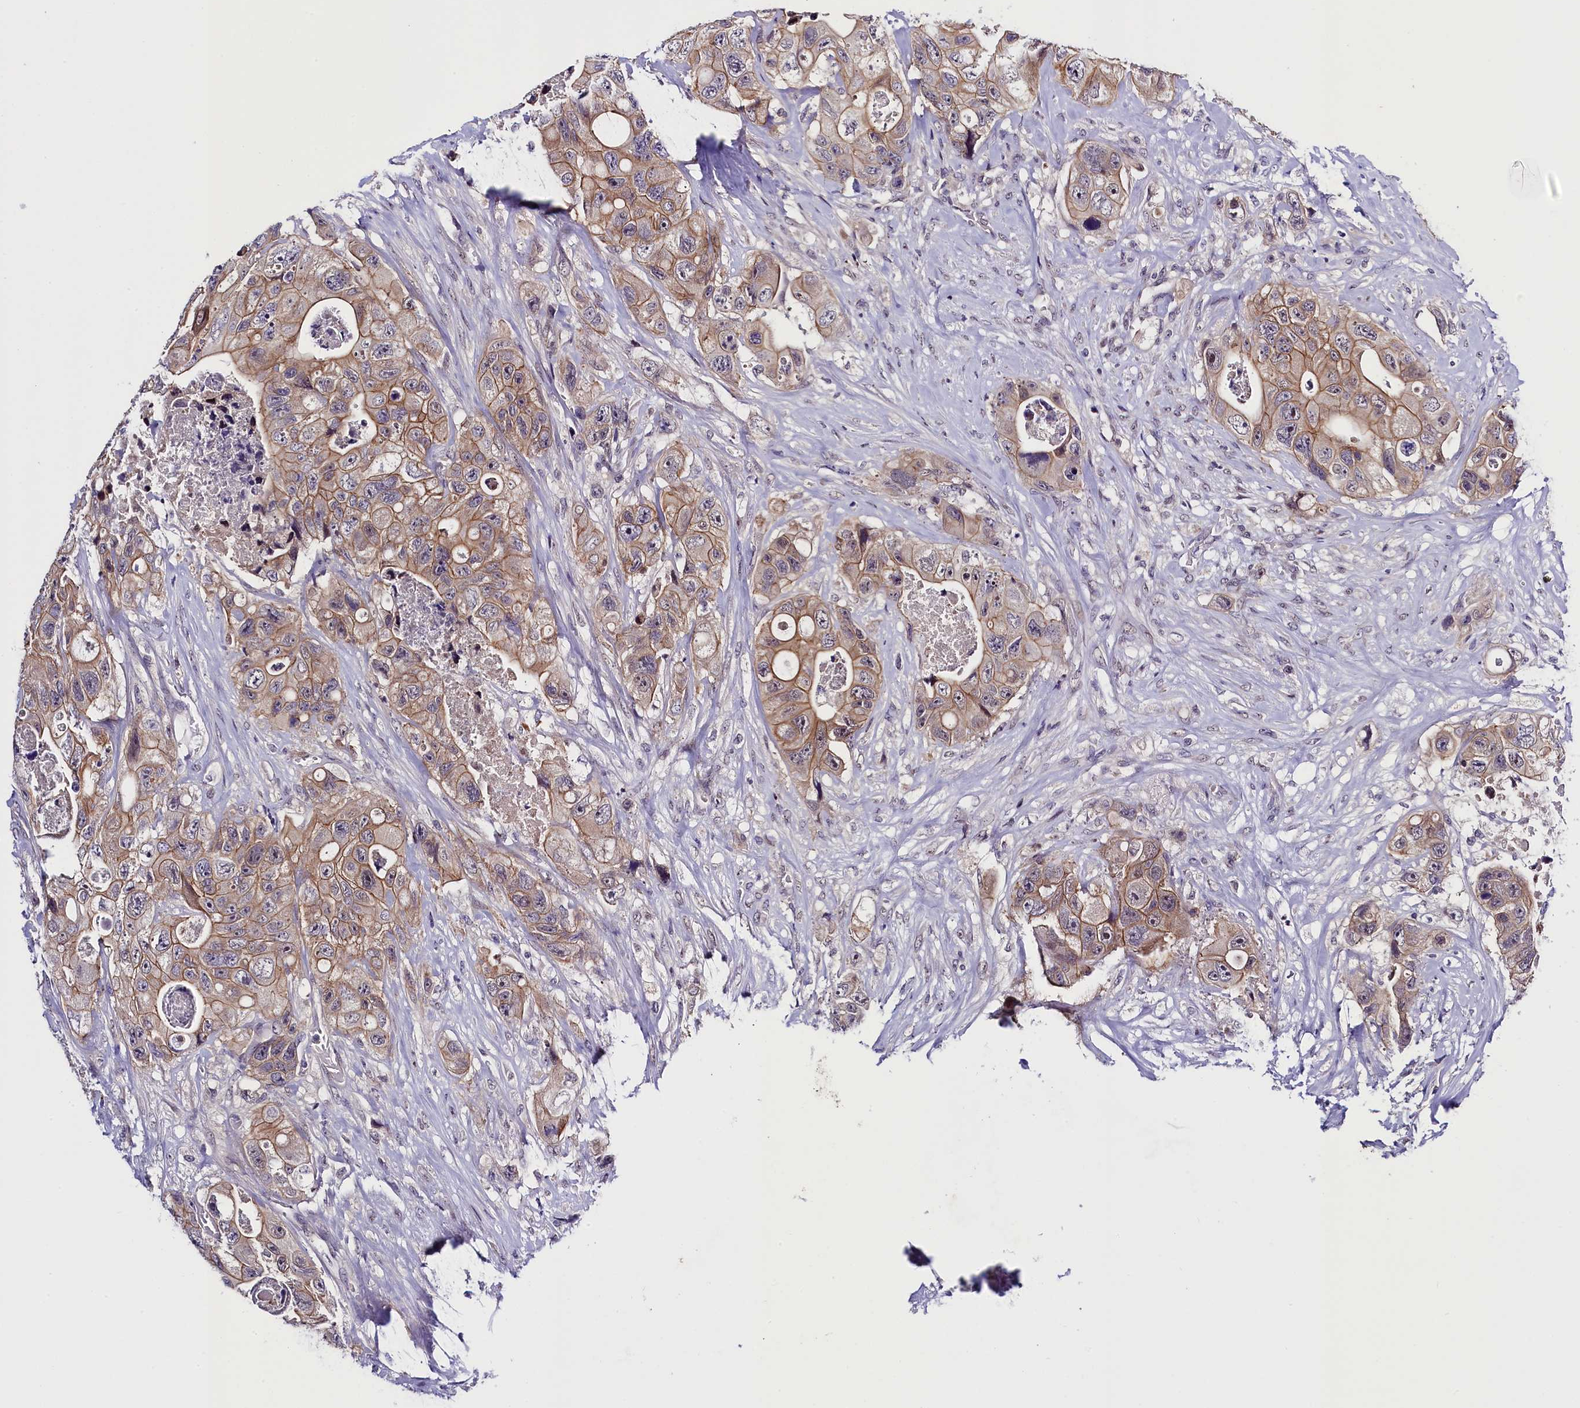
{"staining": {"intensity": "moderate", "quantity": ">75%", "location": "cytoplasmic/membranous"}, "tissue": "colorectal cancer", "cell_type": "Tumor cells", "image_type": "cancer", "snomed": [{"axis": "morphology", "description": "Adenocarcinoma, NOS"}, {"axis": "topography", "description": "Colon"}], "caption": "A photomicrograph showing moderate cytoplasmic/membranous staining in approximately >75% of tumor cells in adenocarcinoma (colorectal), as visualized by brown immunohistochemical staining.", "gene": "ENKD1", "patient": {"sex": "female", "age": 46}}